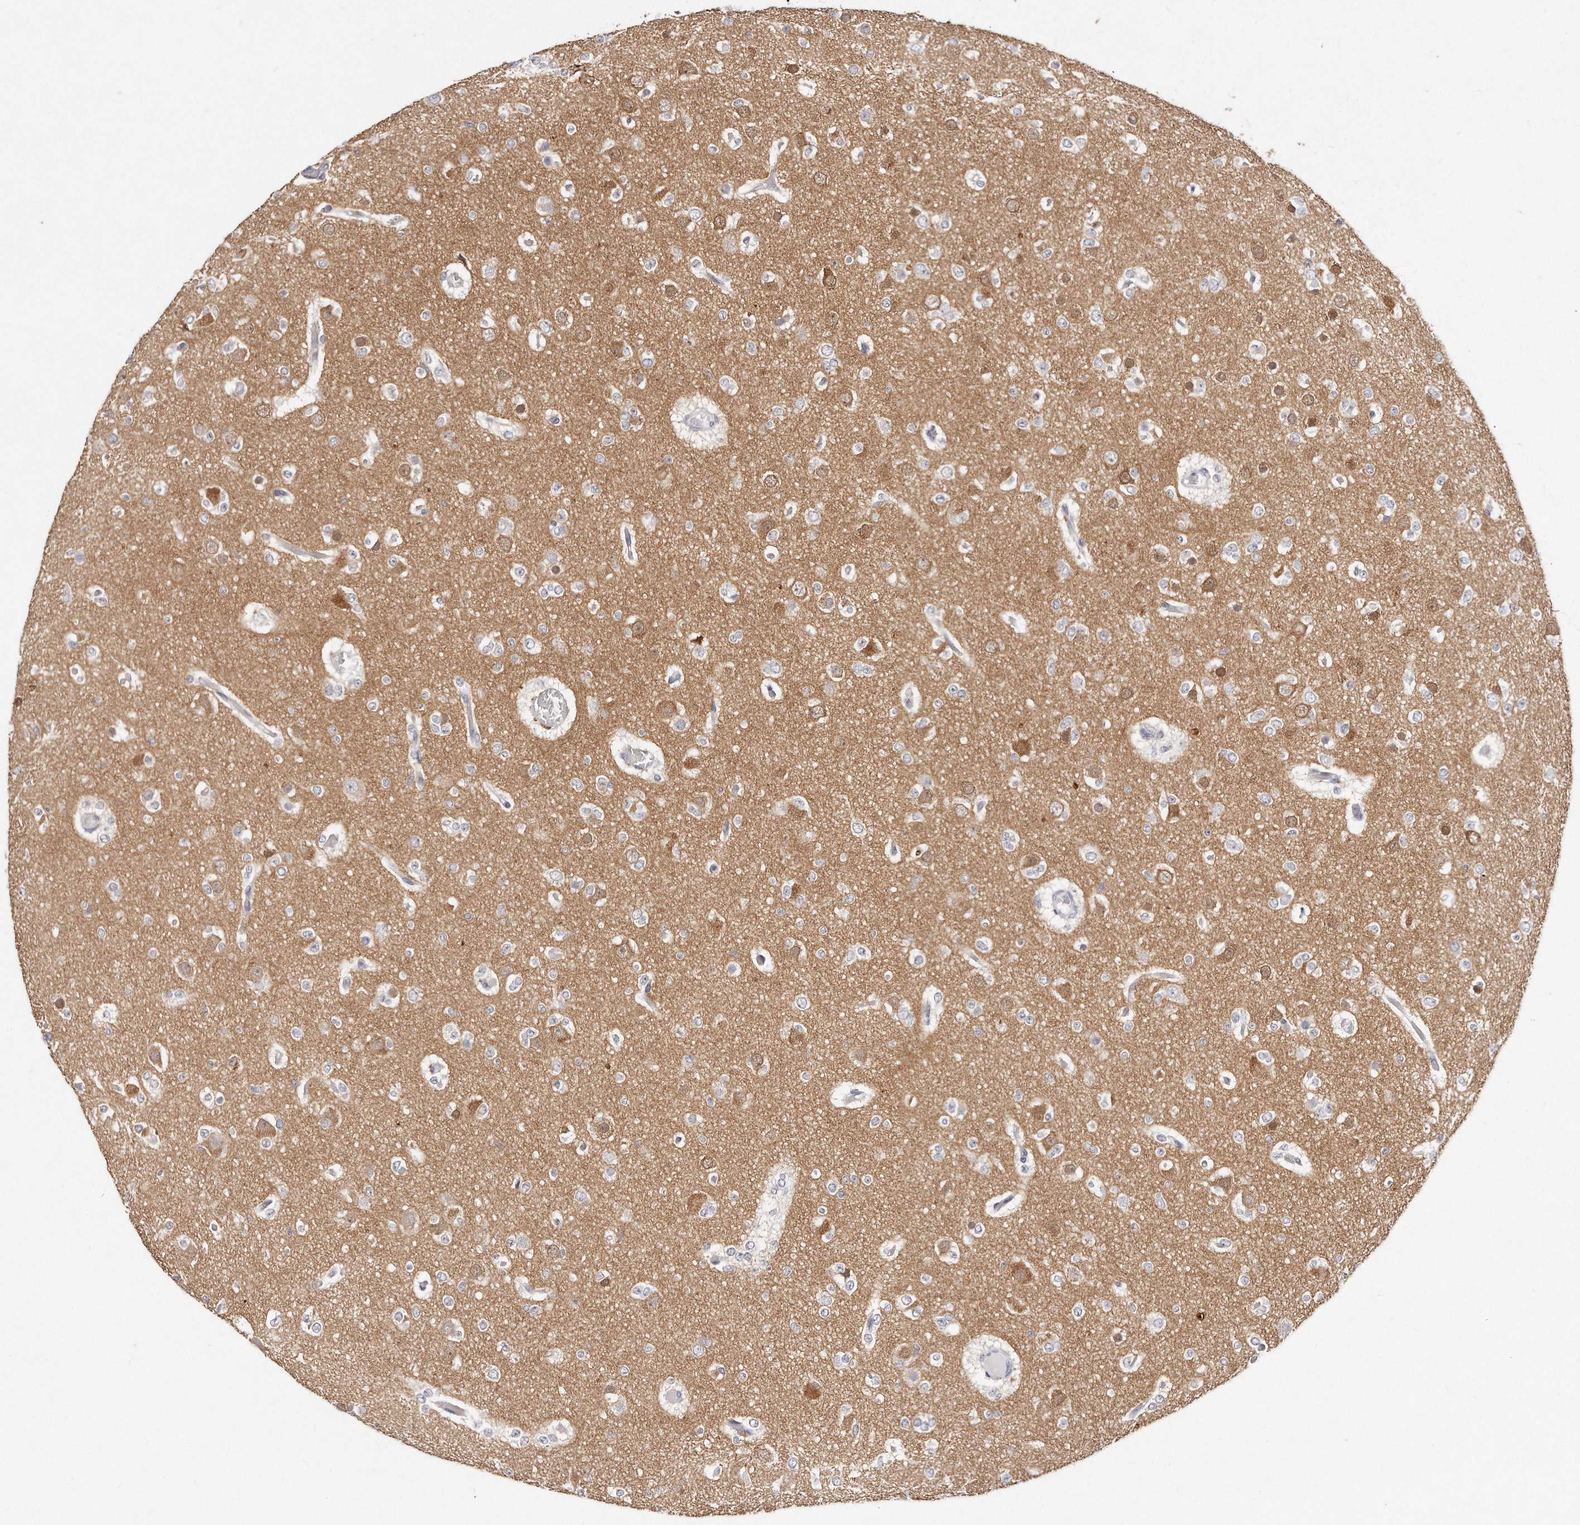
{"staining": {"intensity": "negative", "quantity": "none", "location": "none"}, "tissue": "glioma", "cell_type": "Tumor cells", "image_type": "cancer", "snomed": [{"axis": "morphology", "description": "Glioma, malignant, Low grade"}, {"axis": "topography", "description": "Brain"}], "caption": "Immunohistochemistry (IHC) image of neoplastic tissue: glioma stained with DAB (3,3'-diaminobenzidine) displays no significant protein staining in tumor cells.", "gene": "GDA", "patient": {"sex": "female", "age": 22}}